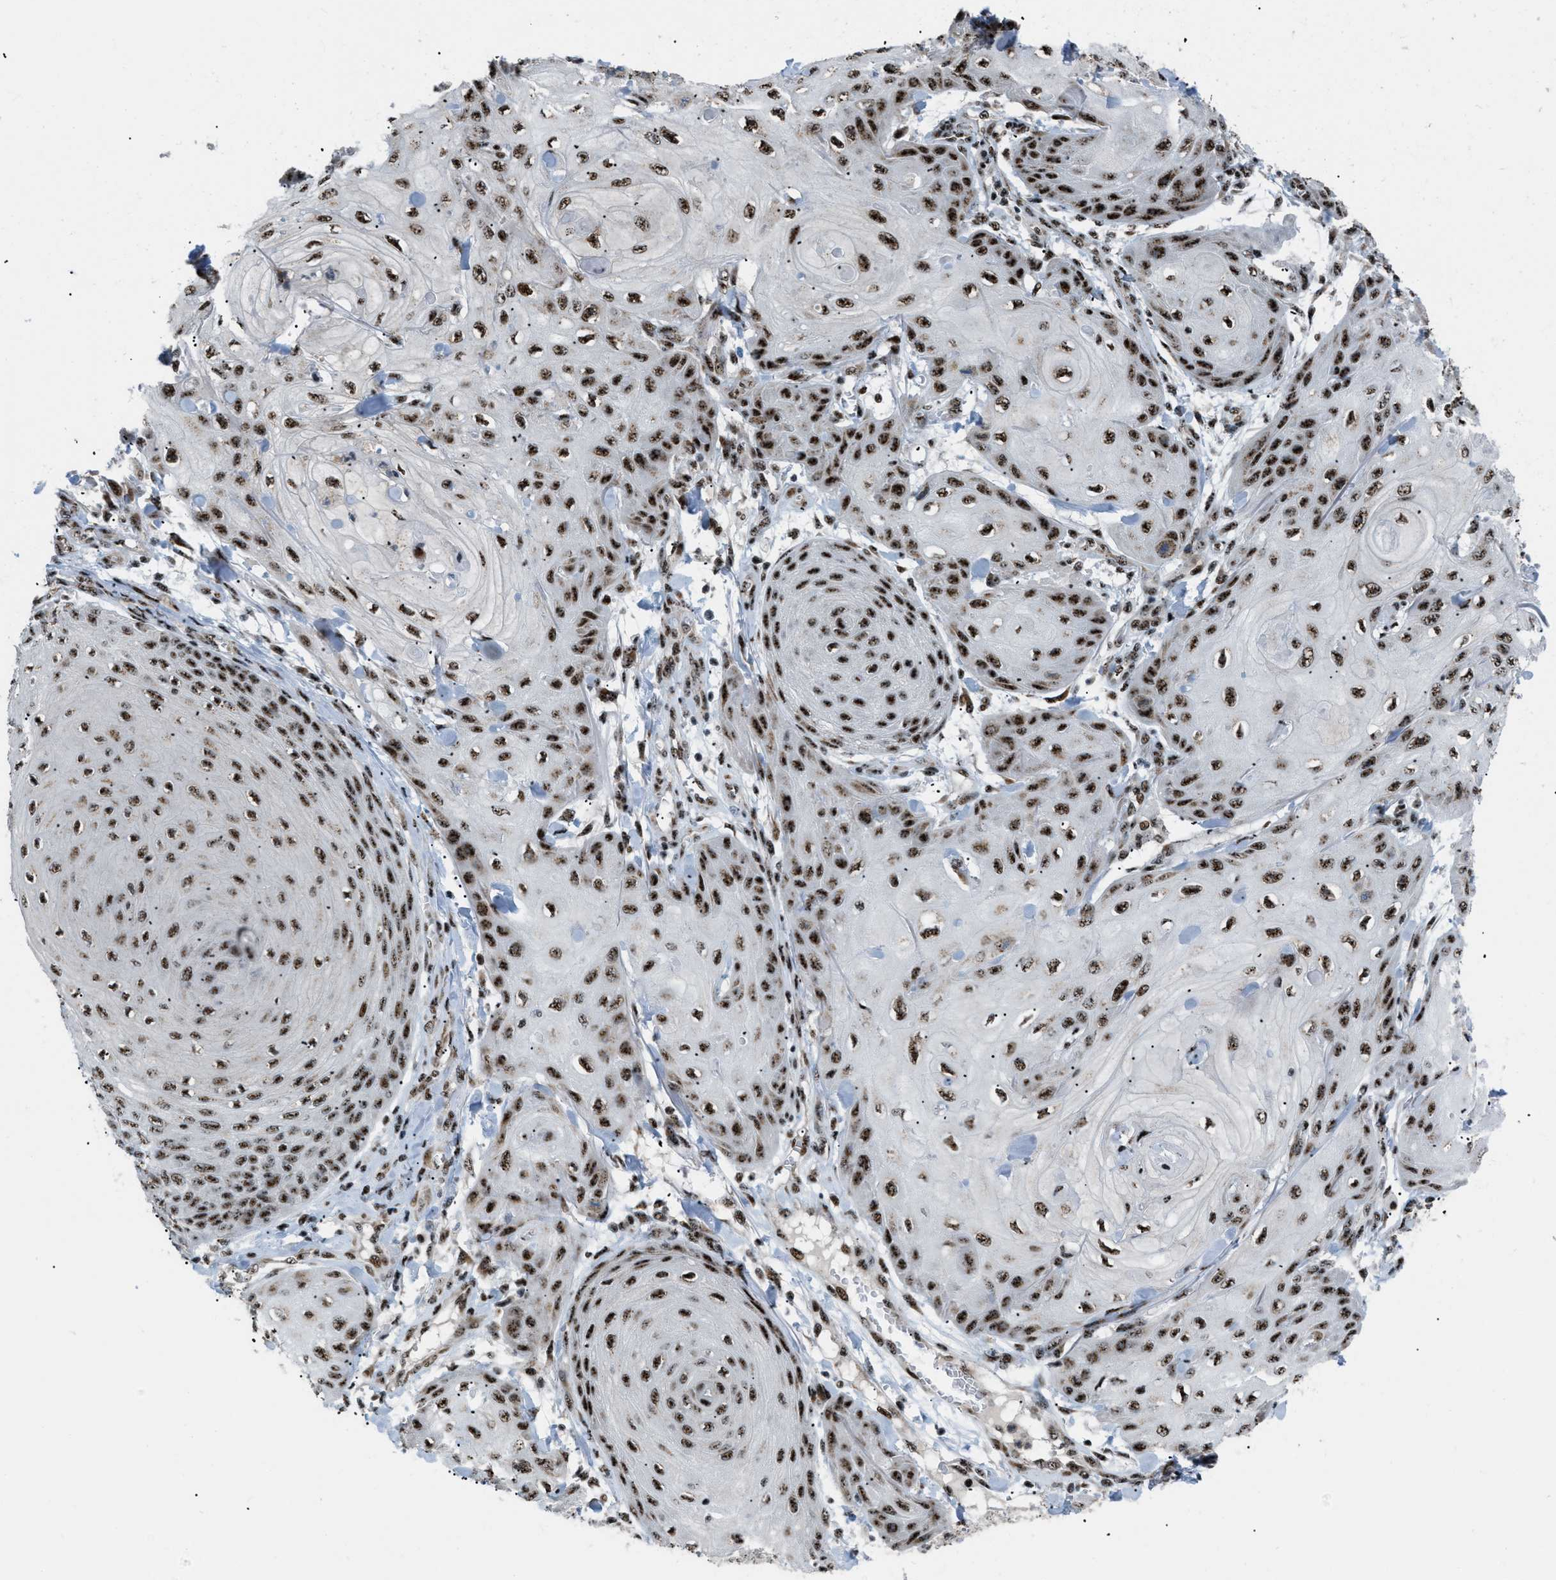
{"staining": {"intensity": "strong", "quantity": ">75%", "location": "nuclear"}, "tissue": "skin cancer", "cell_type": "Tumor cells", "image_type": "cancer", "snomed": [{"axis": "morphology", "description": "Squamous cell carcinoma, NOS"}, {"axis": "topography", "description": "Skin"}], "caption": "Strong nuclear protein positivity is present in about >75% of tumor cells in skin squamous cell carcinoma.", "gene": "CDR2", "patient": {"sex": "male", "age": 74}}